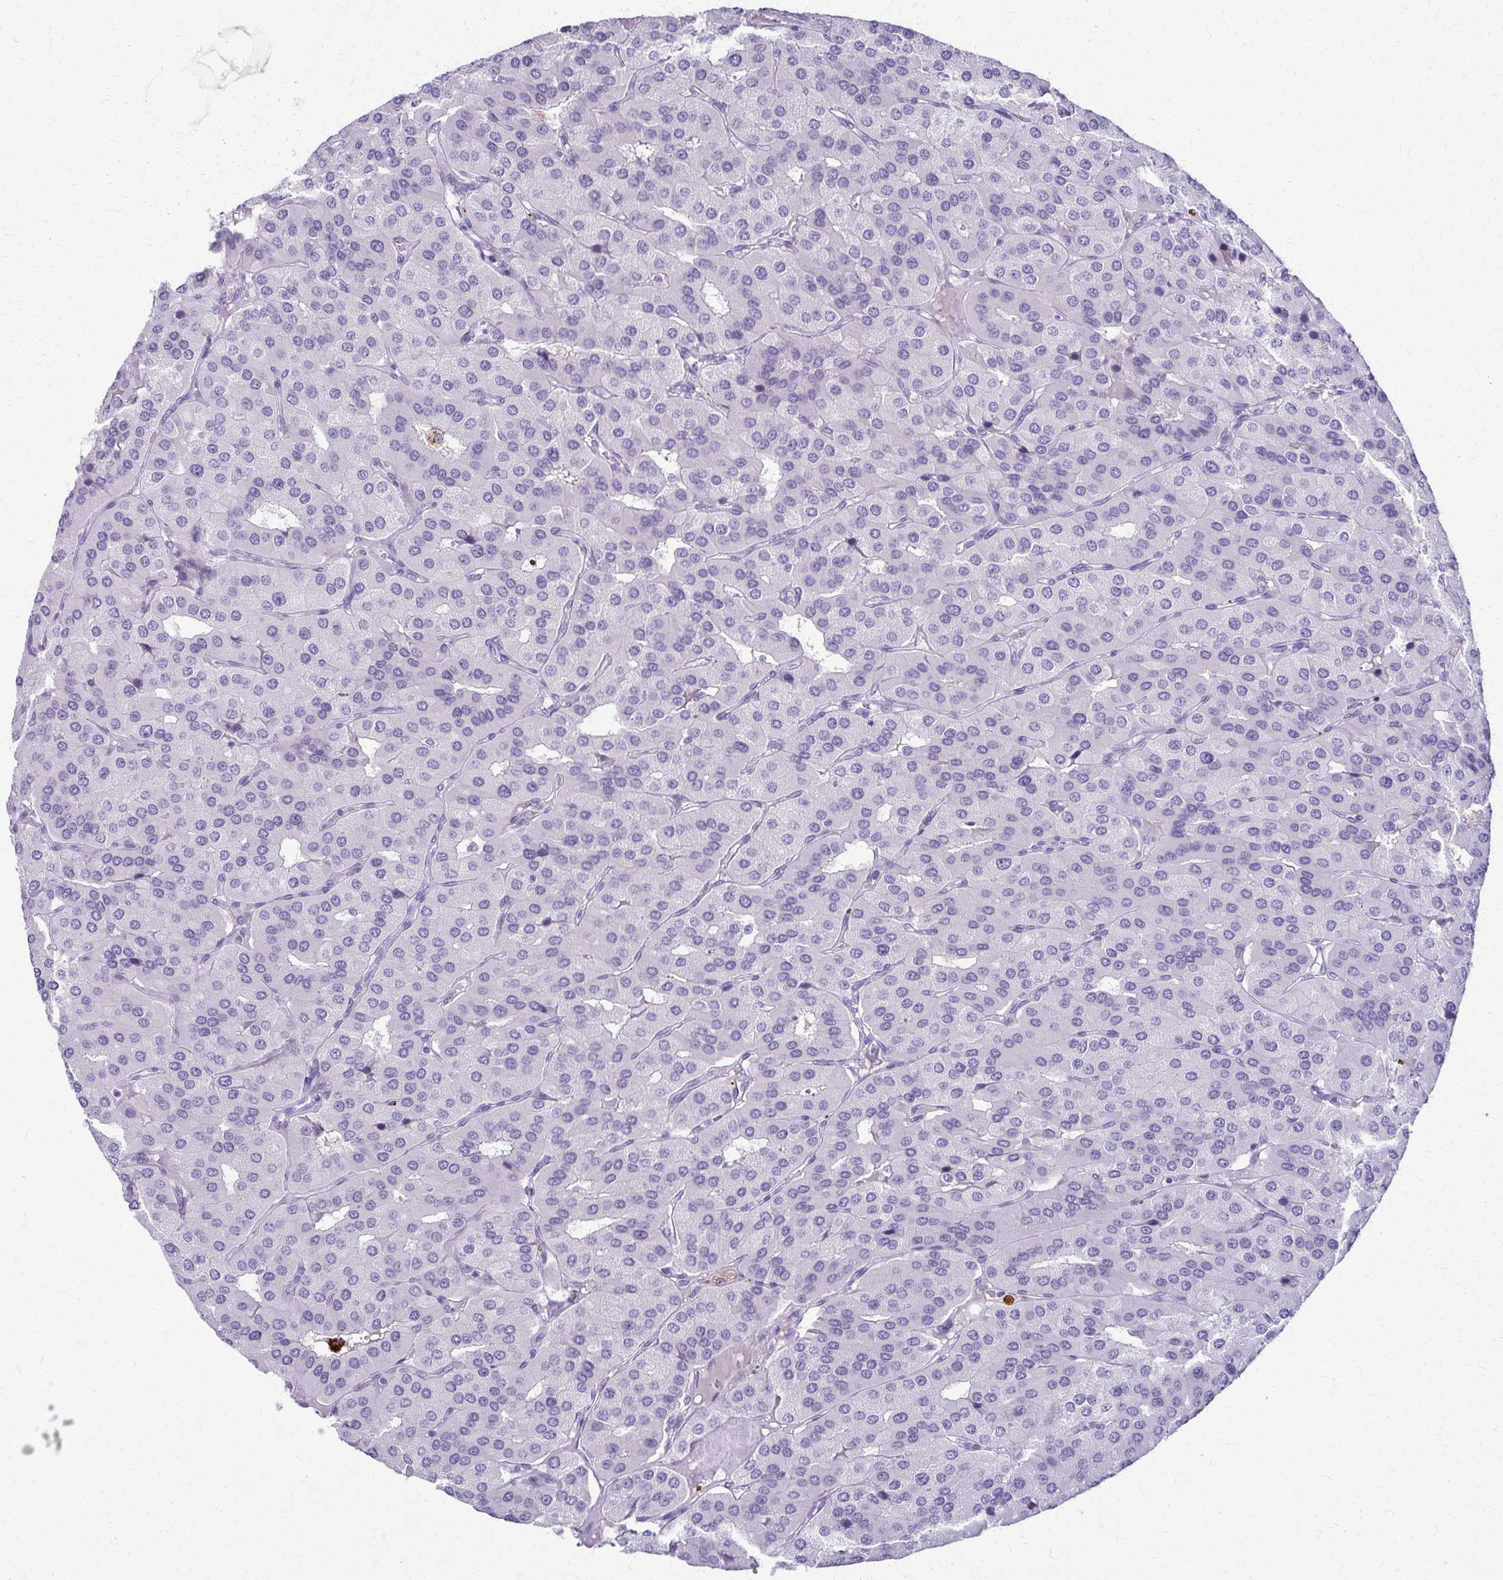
{"staining": {"intensity": "negative", "quantity": "none", "location": "none"}, "tissue": "parathyroid gland", "cell_type": "Glandular cells", "image_type": "normal", "snomed": [{"axis": "morphology", "description": "Normal tissue, NOS"}, {"axis": "morphology", "description": "Adenoma, NOS"}, {"axis": "topography", "description": "Parathyroid gland"}], "caption": "Micrograph shows no significant protein staining in glandular cells of unremarkable parathyroid gland. (DAB (3,3'-diaminobenzidine) immunohistochemistry (IHC), high magnification).", "gene": "TMEM60", "patient": {"sex": "female", "age": 86}}